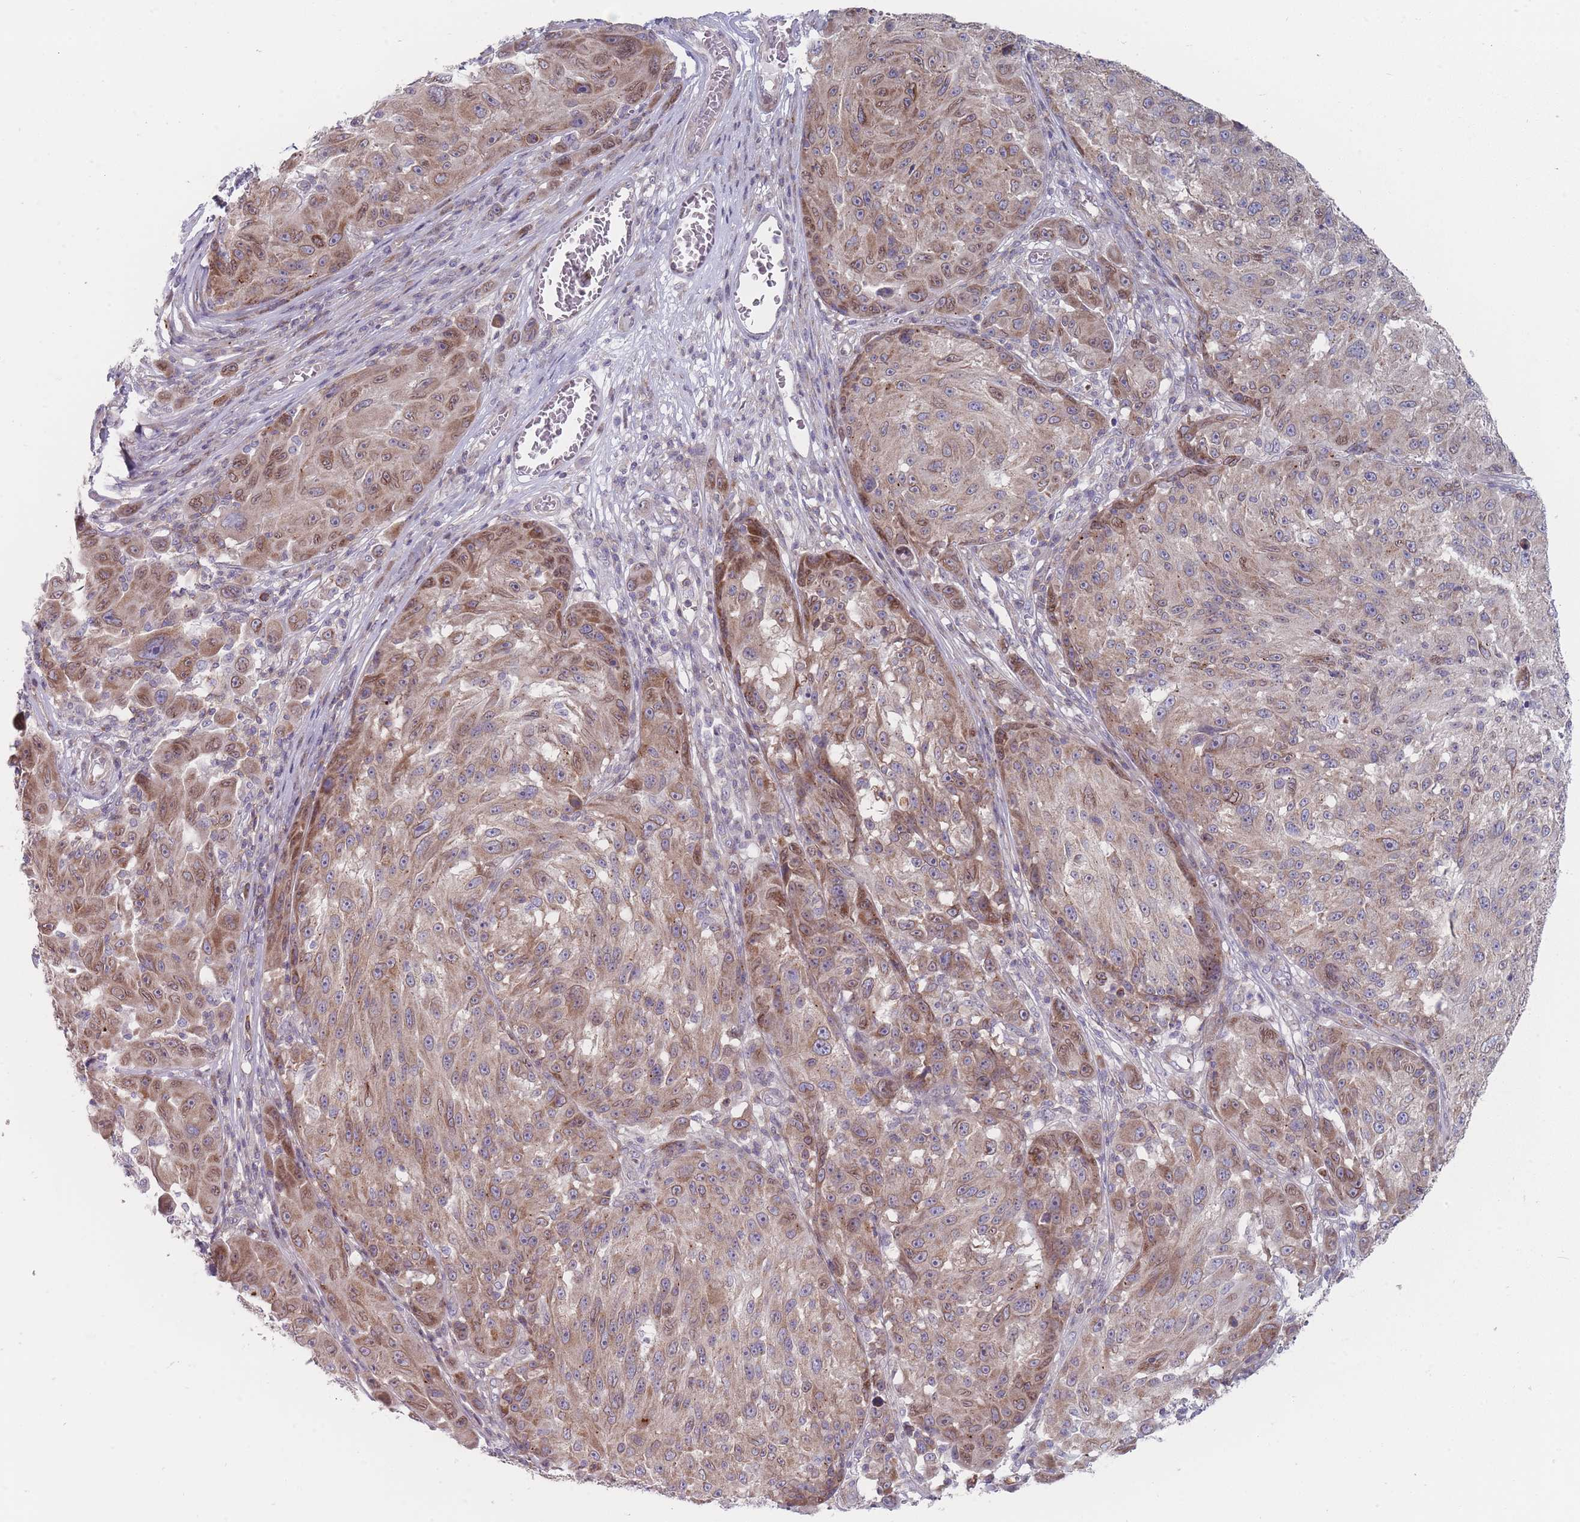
{"staining": {"intensity": "moderate", "quantity": "25%-75%", "location": "cytoplasmic/membranous,nuclear"}, "tissue": "melanoma", "cell_type": "Tumor cells", "image_type": "cancer", "snomed": [{"axis": "morphology", "description": "Malignant melanoma, NOS"}, {"axis": "topography", "description": "Skin"}], "caption": "Malignant melanoma stained with a protein marker demonstrates moderate staining in tumor cells.", "gene": "PCDH12", "patient": {"sex": "male", "age": 53}}